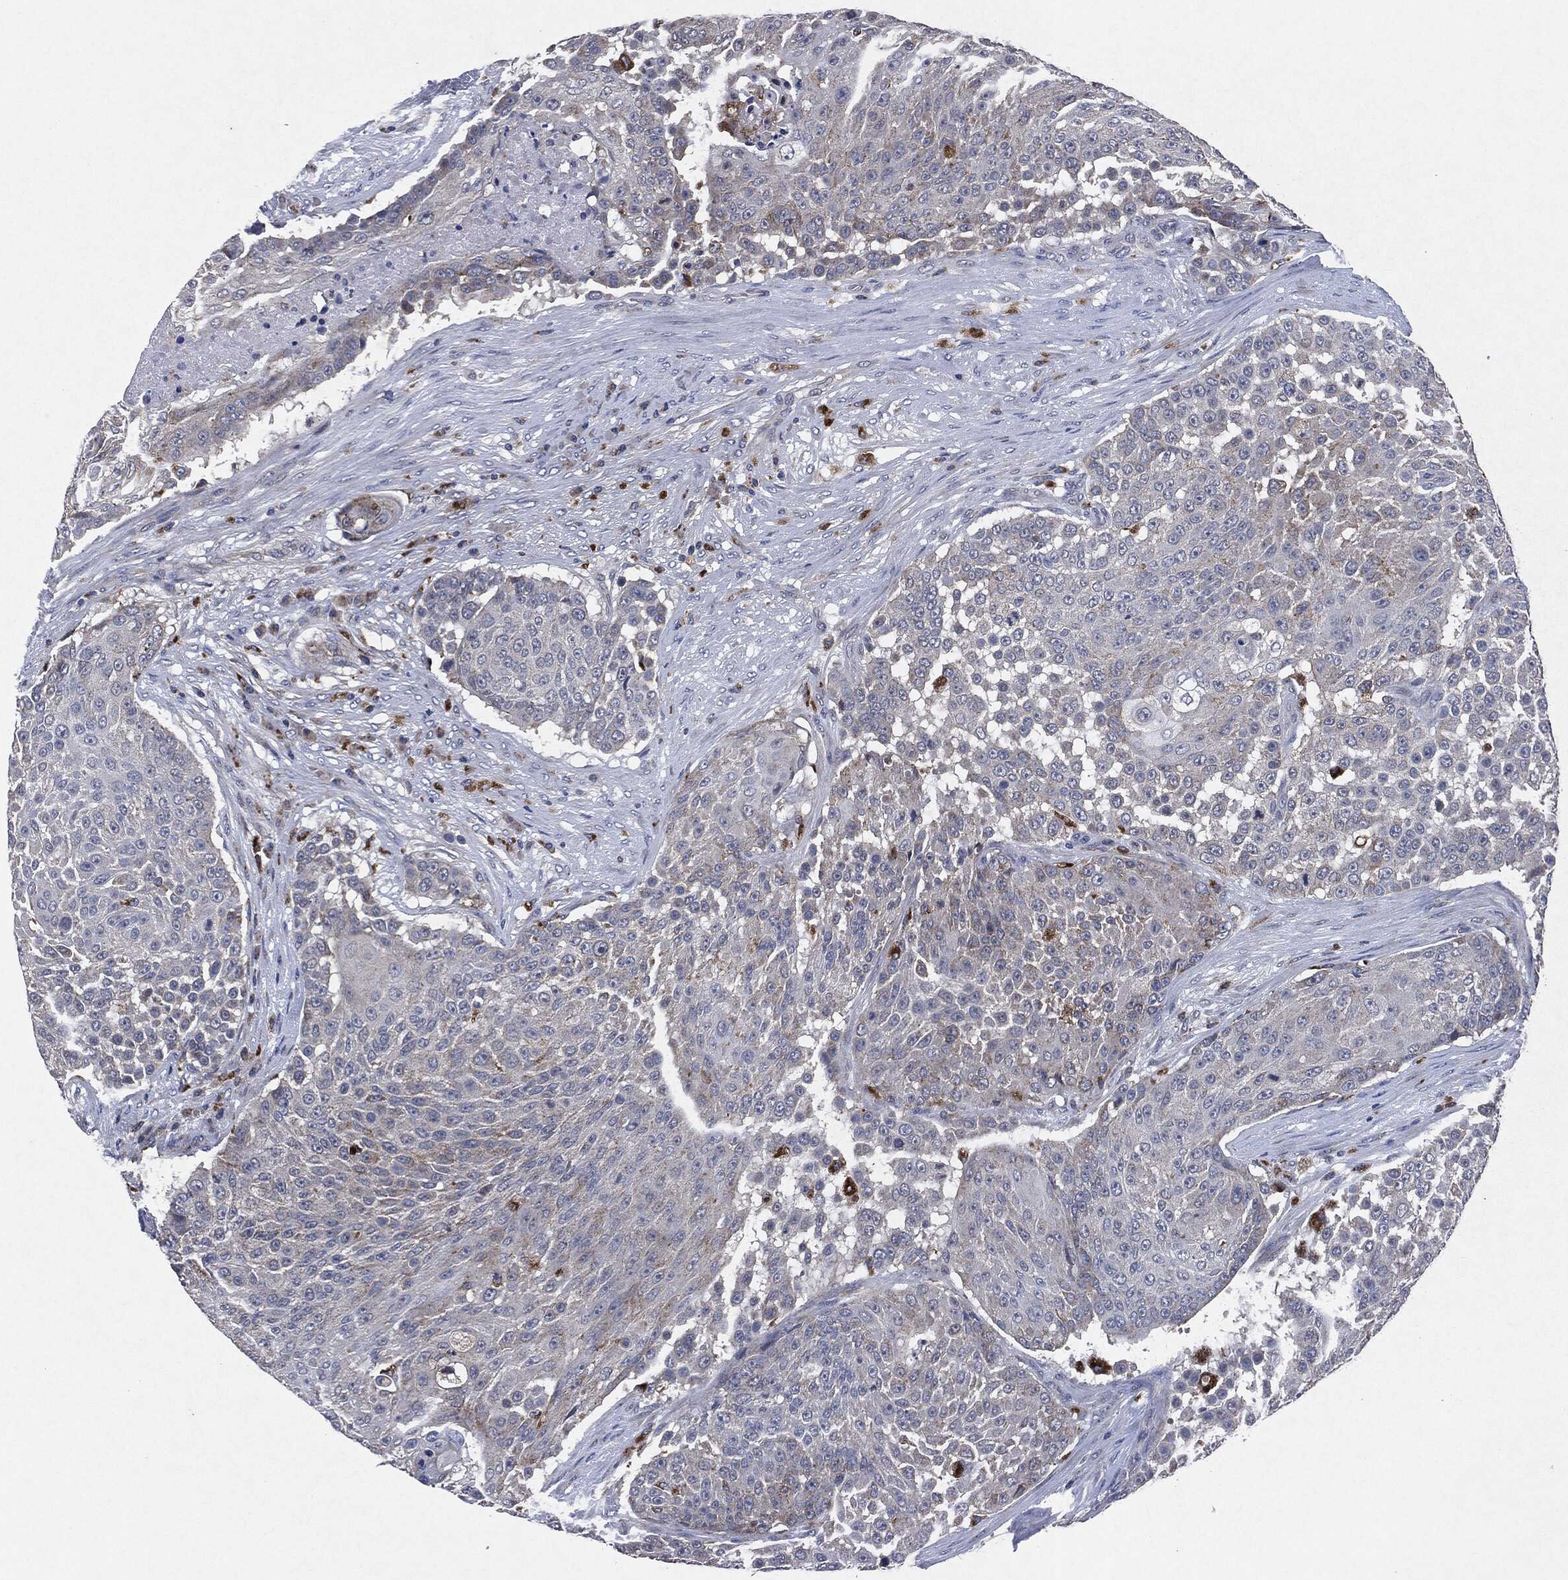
{"staining": {"intensity": "negative", "quantity": "none", "location": "none"}, "tissue": "urothelial cancer", "cell_type": "Tumor cells", "image_type": "cancer", "snomed": [{"axis": "morphology", "description": "Urothelial carcinoma, High grade"}, {"axis": "topography", "description": "Urinary bladder"}], "caption": "Immunohistochemical staining of human high-grade urothelial carcinoma shows no significant expression in tumor cells.", "gene": "SLC31A2", "patient": {"sex": "female", "age": 63}}